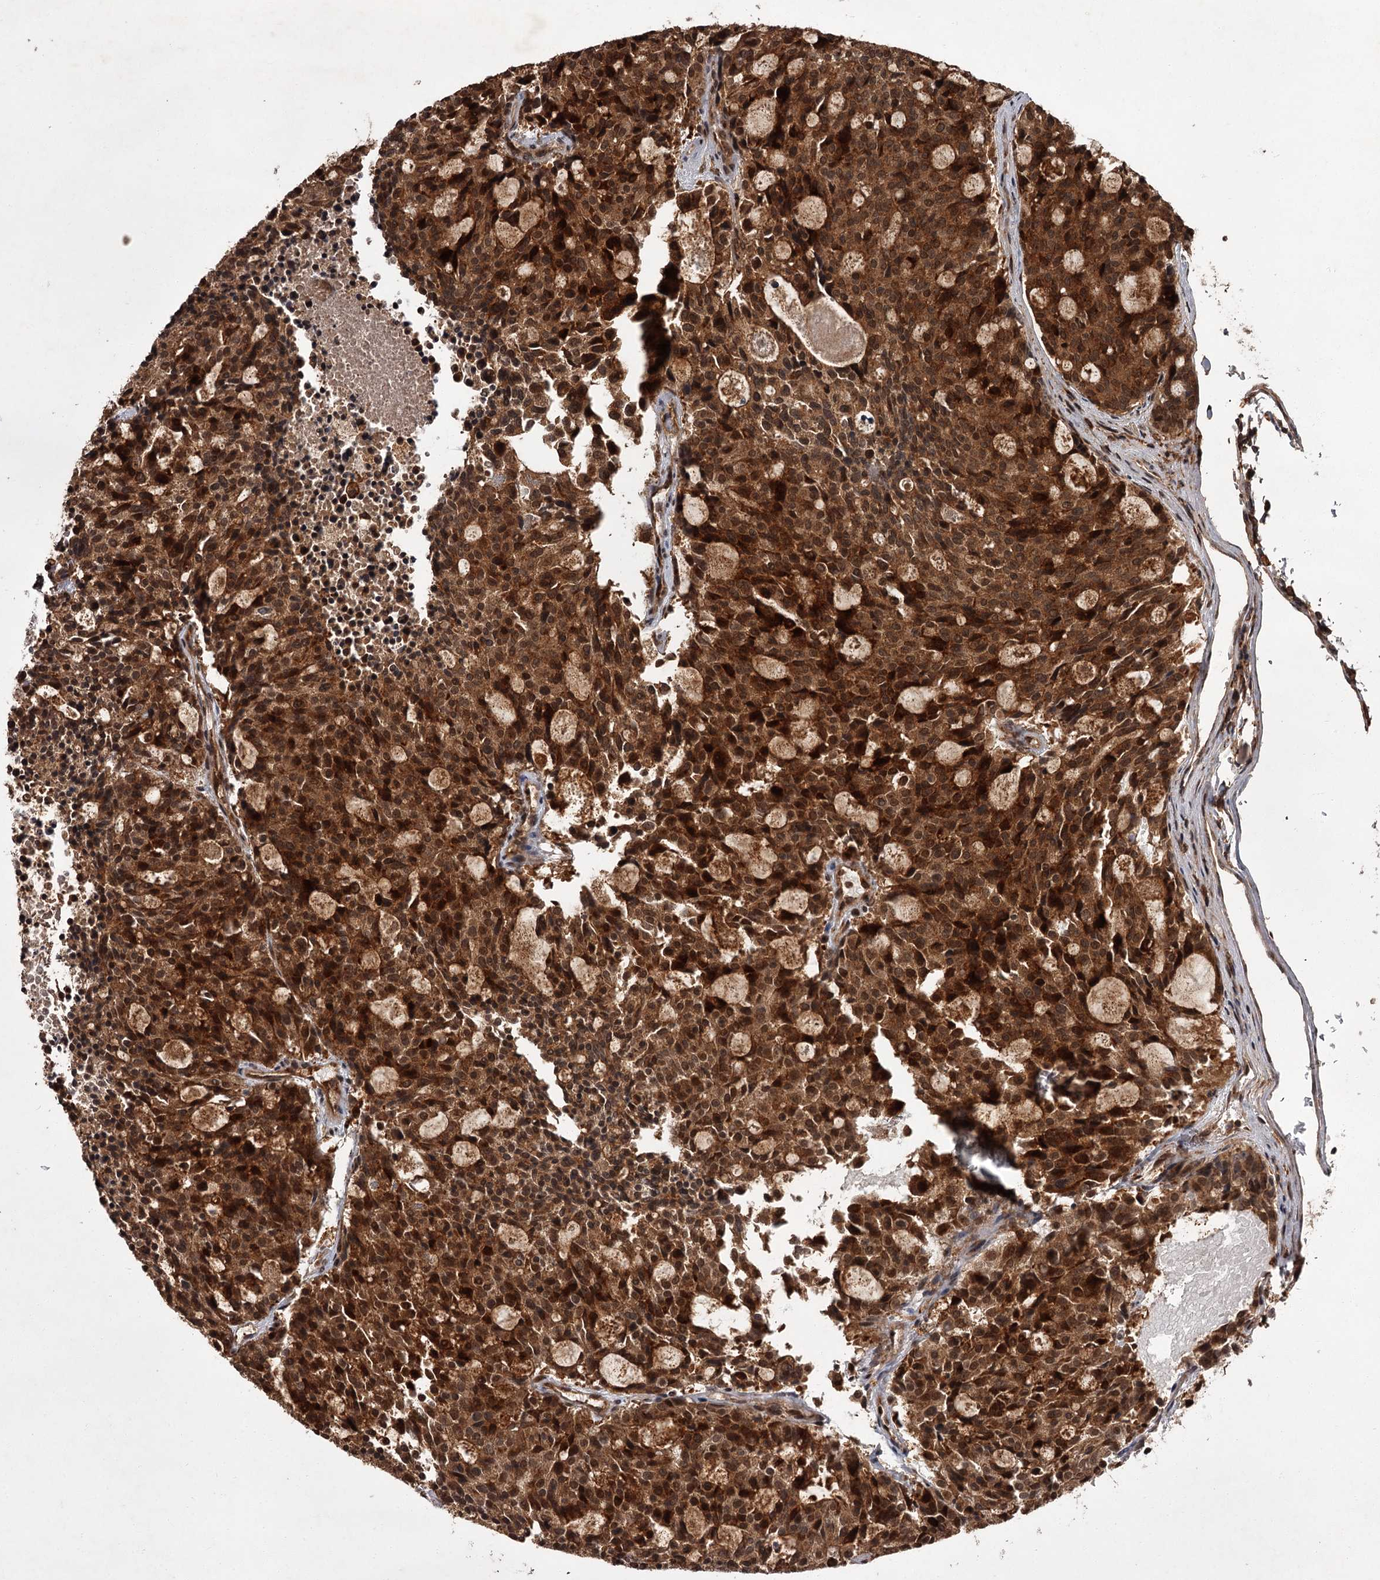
{"staining": {"intensity": "strong", "quantity": ">75%", "location": "cytoplasmic/membranous,nuclear"}, "tissue": "carcinoid", "cell_type": "Tumor cells", "image_type": "cancer", "snomed": [{"axis": "morphology", "description": "Carcinoid, malignant, NOS"}, {"axis": "topography", "description": "Pancreas"}], "caption": "This is a photomicrograph of immunohistochemistry (IHC) staining of carcinoid (malignant), which shows strong staining in the cytoplasmic/membranous and nuclear of tumor cells.", "gene": "TBC1D23", "patient": {"sex": "female", "age": 54}}